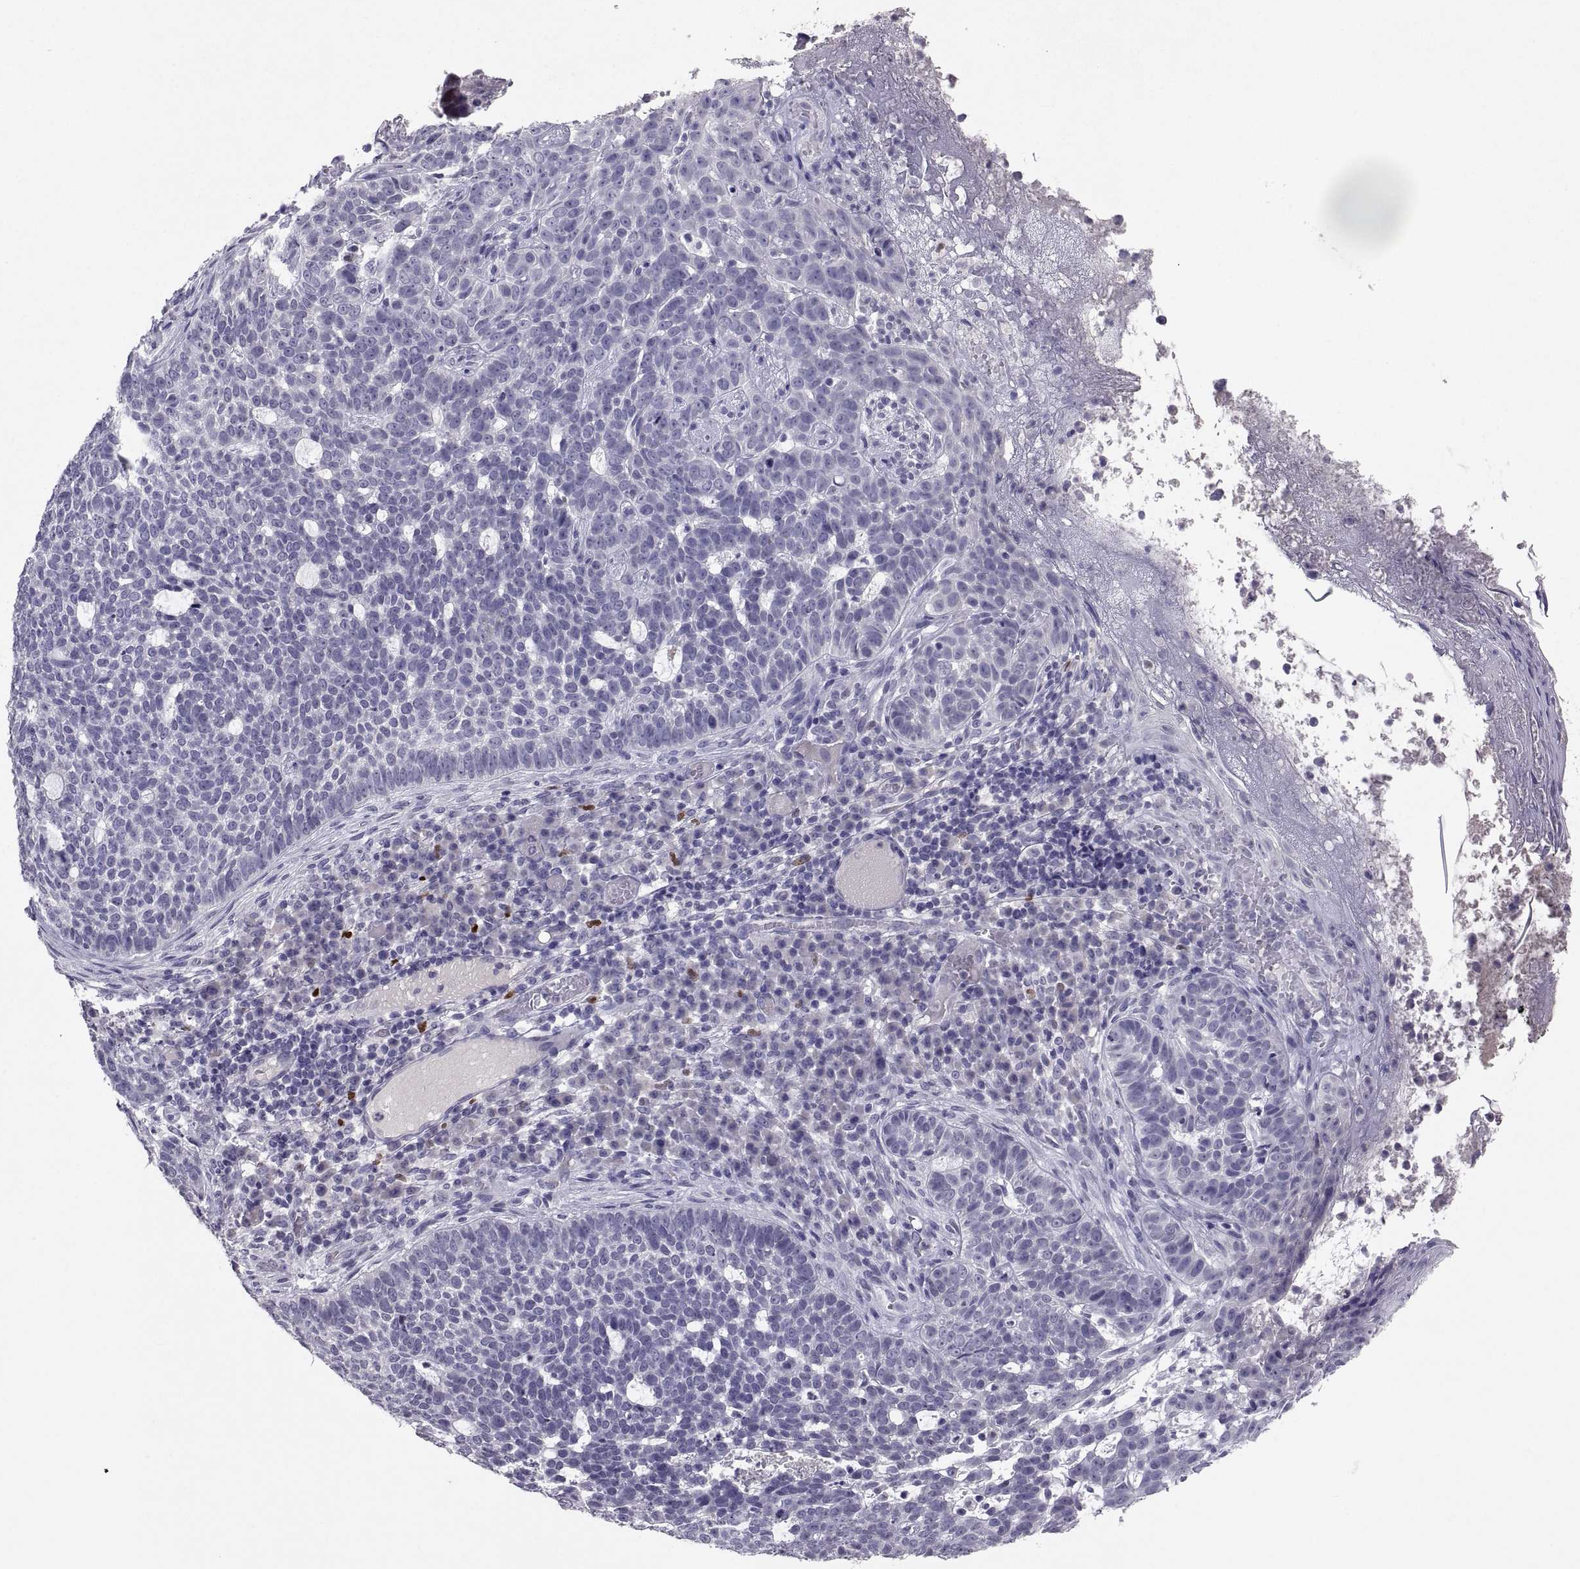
{"staining": {"intensity": "negative", "quantity": "none", "location": "none"}, "tissue": "skin cancer", "cell_type": "Tumor cells", "image_type": "cancer", "snomed": [{"axis": "morphology", "description": "Basal cell carcinoma"}, {"axis": "topography", "description": "Skin"}], "caption": "Immunohistochemistry (IHC) histopathology image of human skin cancer stained for a protein (brown), which shows no positivity in tumor cells.", "gene": "SOX21", "patient": {"sex": "female", "age": 69}}